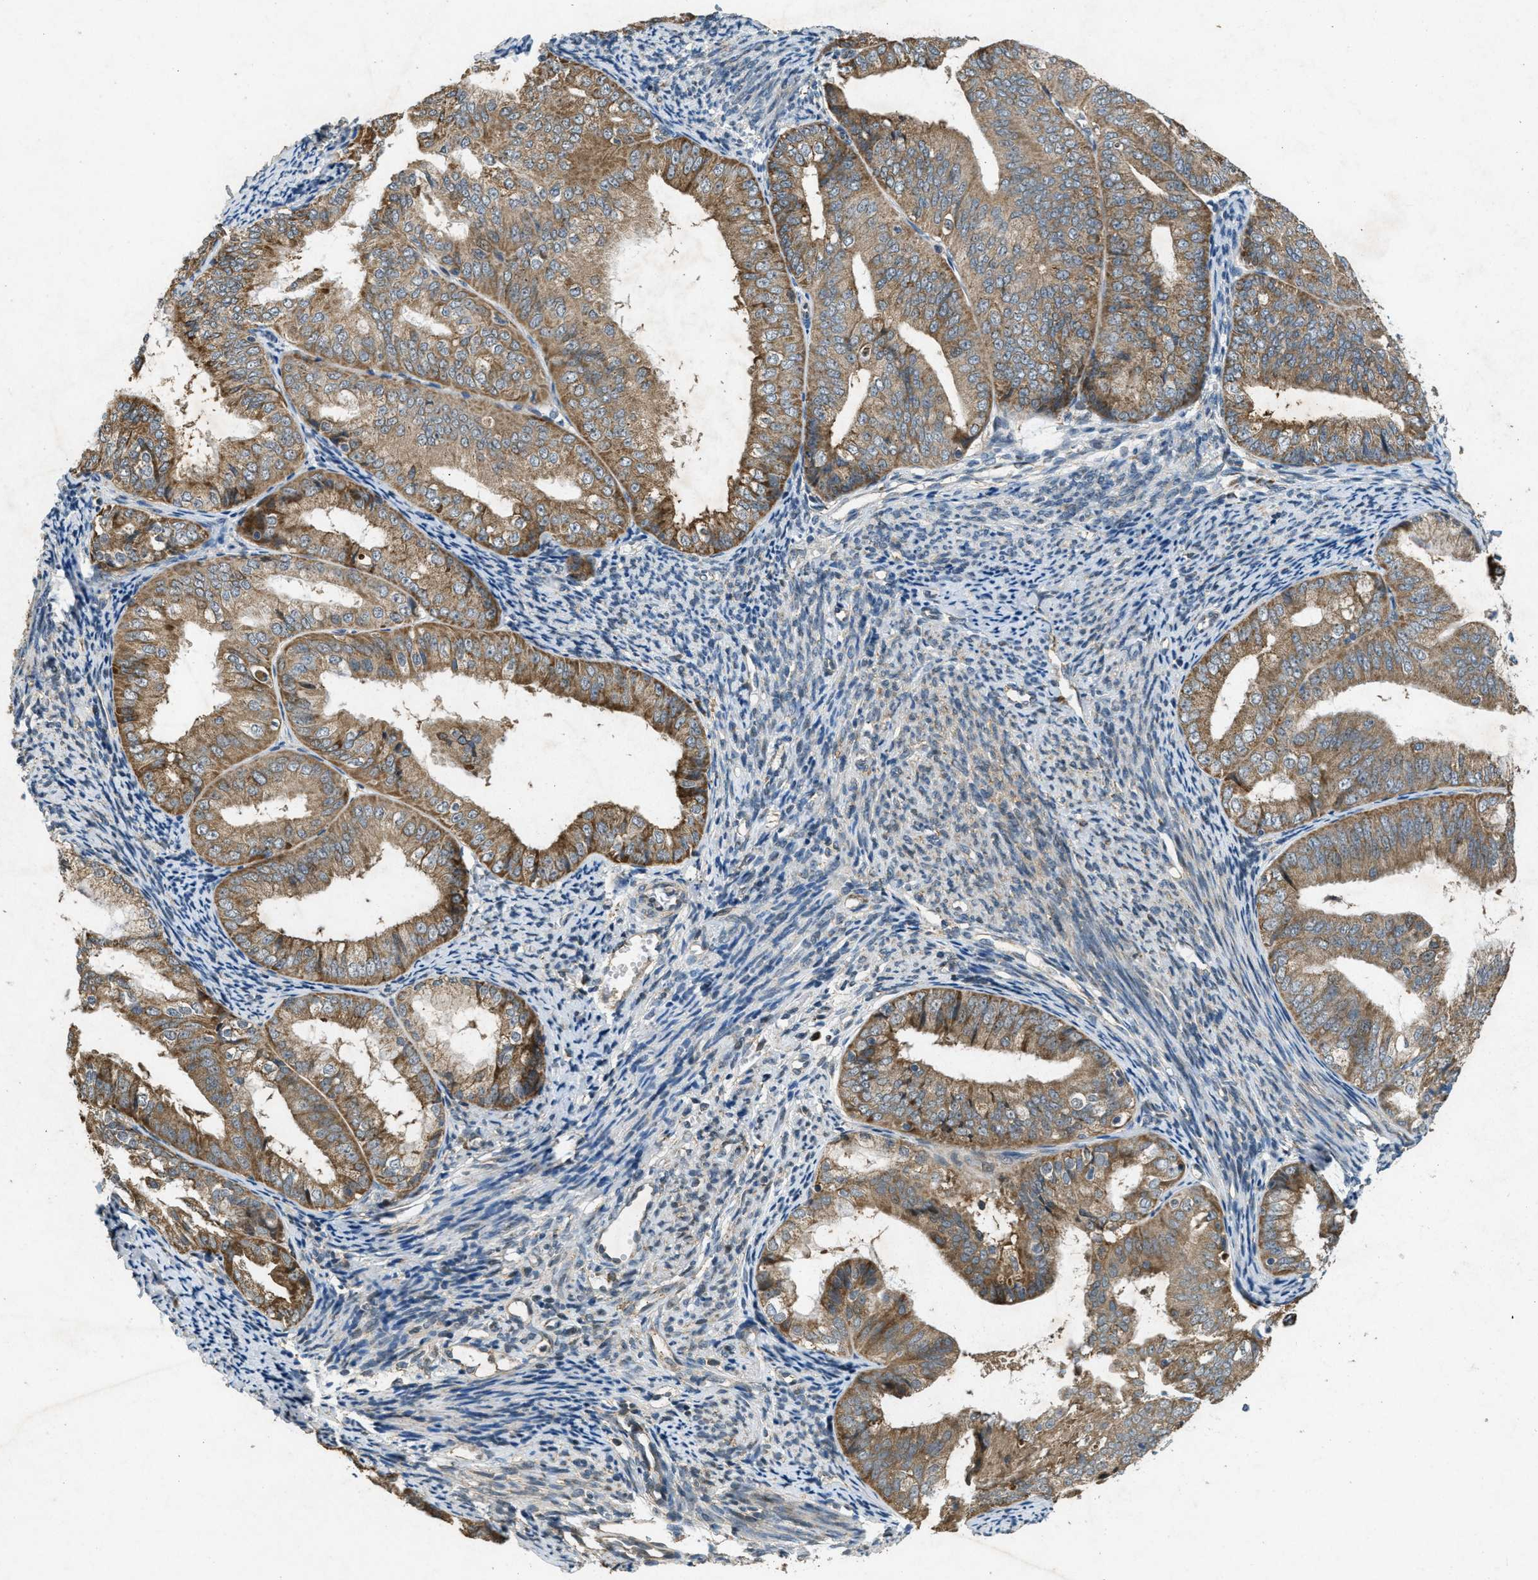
{"staining": {"intensity": "moderate", "quantity": ">75%", "location": "cytoplasmic/membranous"}, "tissue": "endometrial cancer", "cell_type": "Tumor cells", "image_type": "cancer", "snomed": [{"axis": "morphology", "description": "Adenocarcinoma, NOS"}, {"axis": "topography", "description": "Endometrium"}], "caption": "High-power microscopy captured an immunohistochemistry histopathology image of endometrial adenocarcinoma, revealing moderate cytoplasmic/membranous staining in approximately >75% of tumor cells. The protein of interest is shown in brown color, while the nuclei are stained blue.", "gene": "PPP1R15A", "patient": {"sex": "female", "age": 63}}